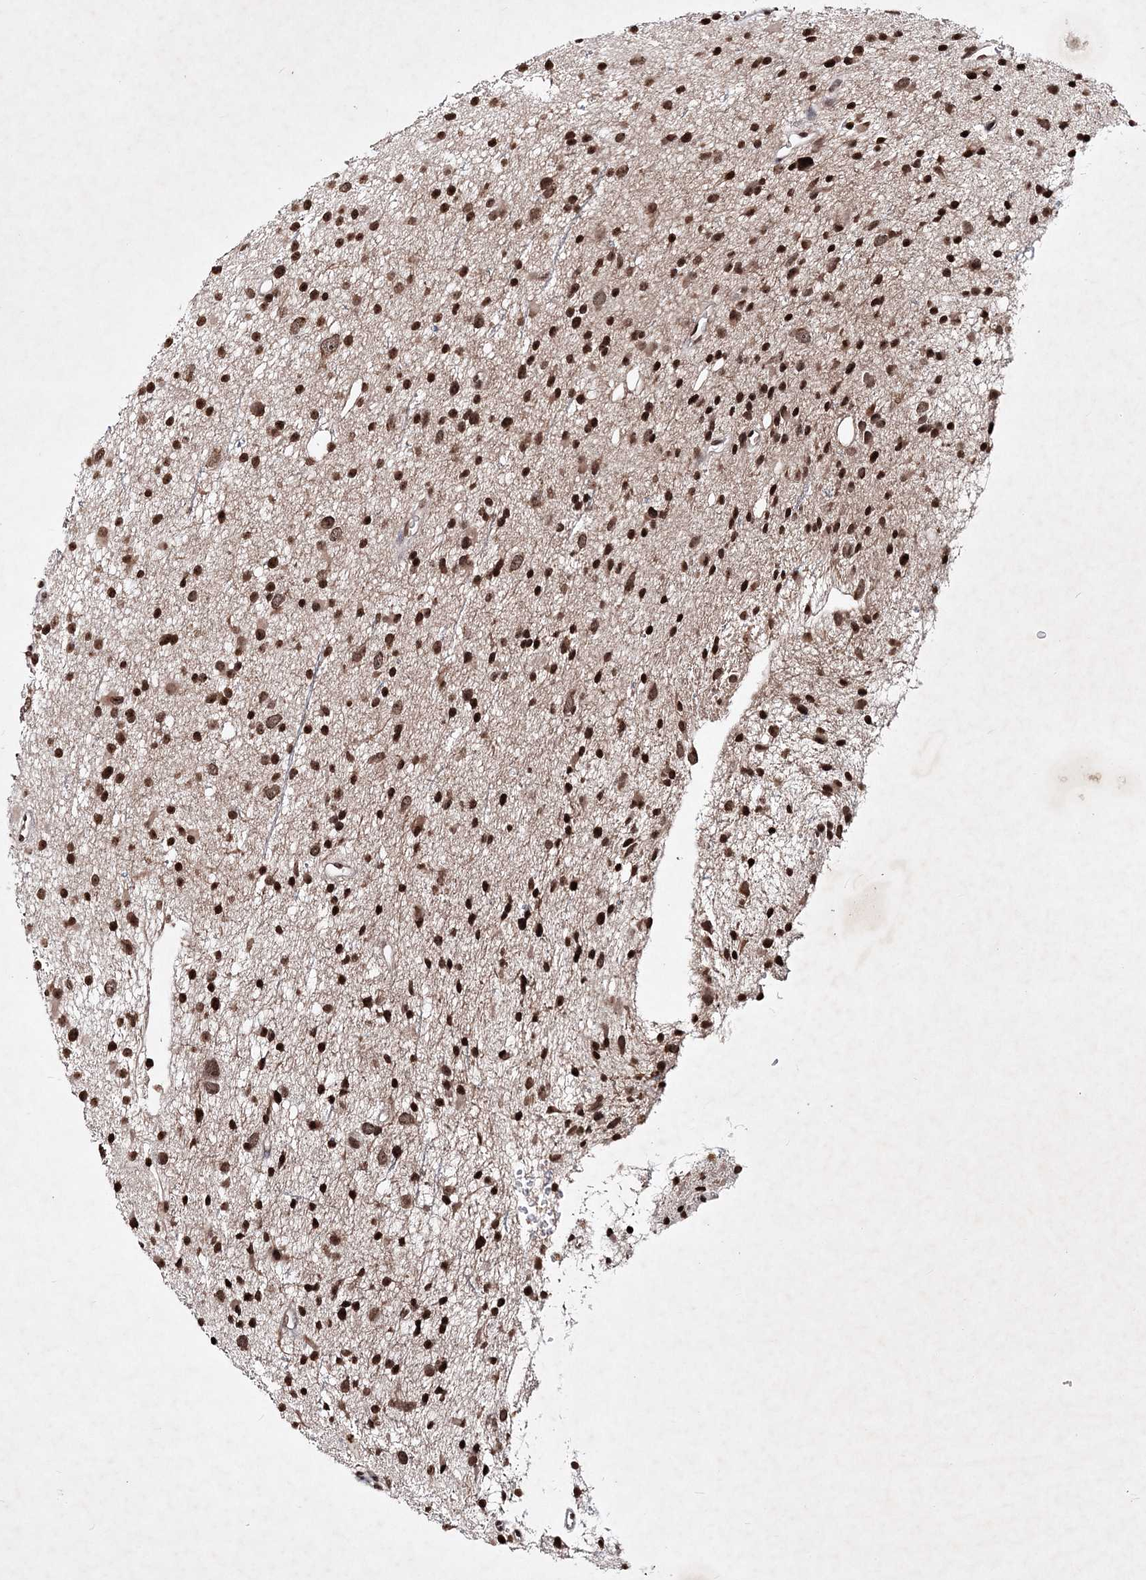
{"staining": {"intensity": "strong", "quantity": ">75%", "location": "nuclear"}, "tissue": "glioma", "cell_type": "Tumor cells", "image_type": "cancer", "snomed": [{"axis": "morphology", "description": "Glioma, malignant, Low grade"}, {"axis": "topography", "description": "Cerebral cortex"}], "caption": "A high-resolution histopathology image shows IHC staining of malignant glioma (low-grade), which exhibits strong nuclear expression in about >75% of tumor cells.", "gene": "SOWAHB", "patient": {"sex": "female", "age": 39}}